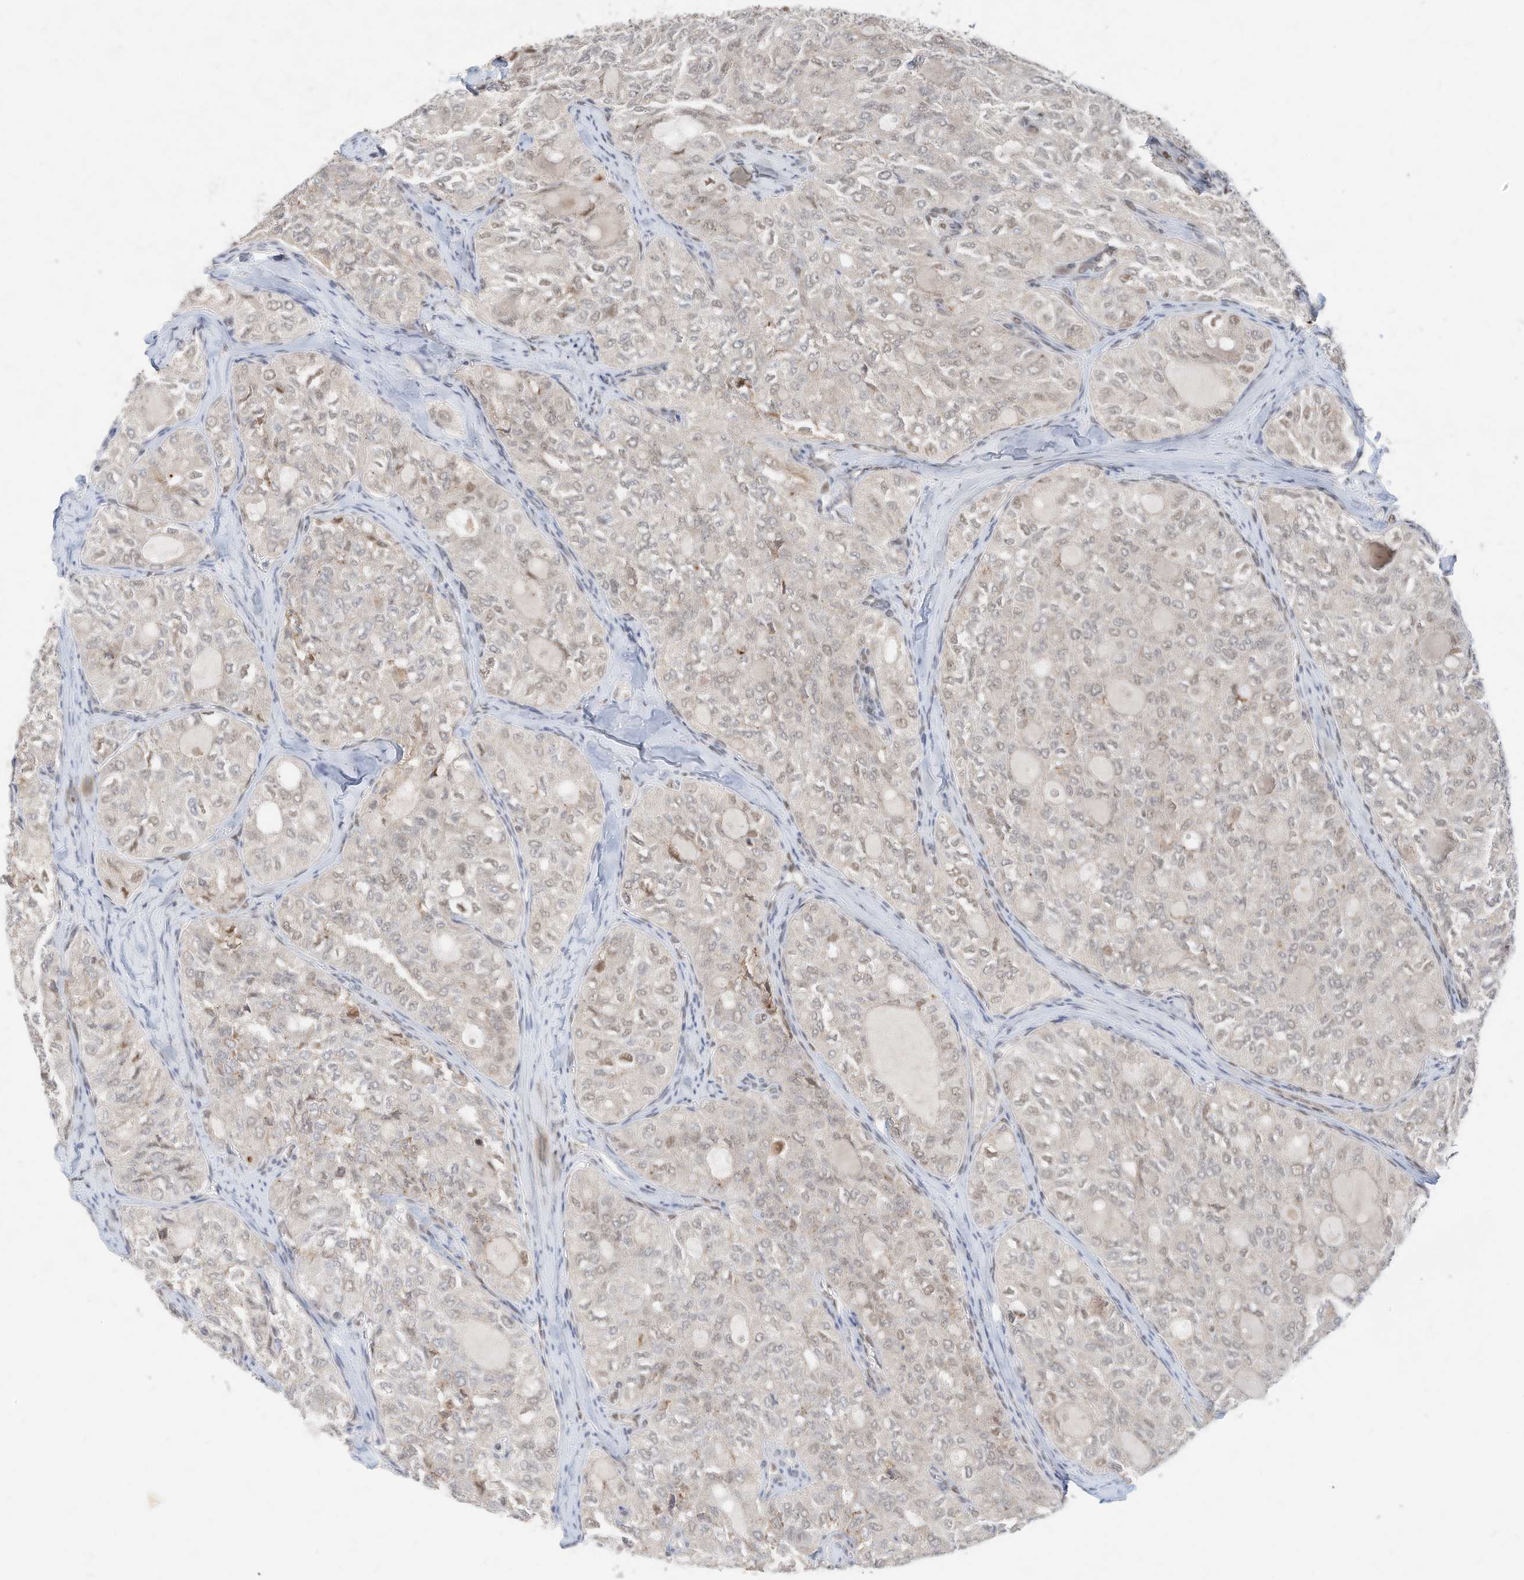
{"staining": {"intensity": "negative", "quantity": "none", "location": "none"}, "tissue": "thyroid cancer", "cell_type": "Tumor cells", "image_type": "cancer", "snomed": [{"axis": "morphology", "description": "Follicular adenoma carcinoma, NOS"}, {"axis": "topography", "description": "Thyroid gland"}], "caption": "Tumor cells show no significant expression in thyroid follicular adenoma carcinoma.", "gene": "OGT", "patient": {"sex": "male", "age": 75}}